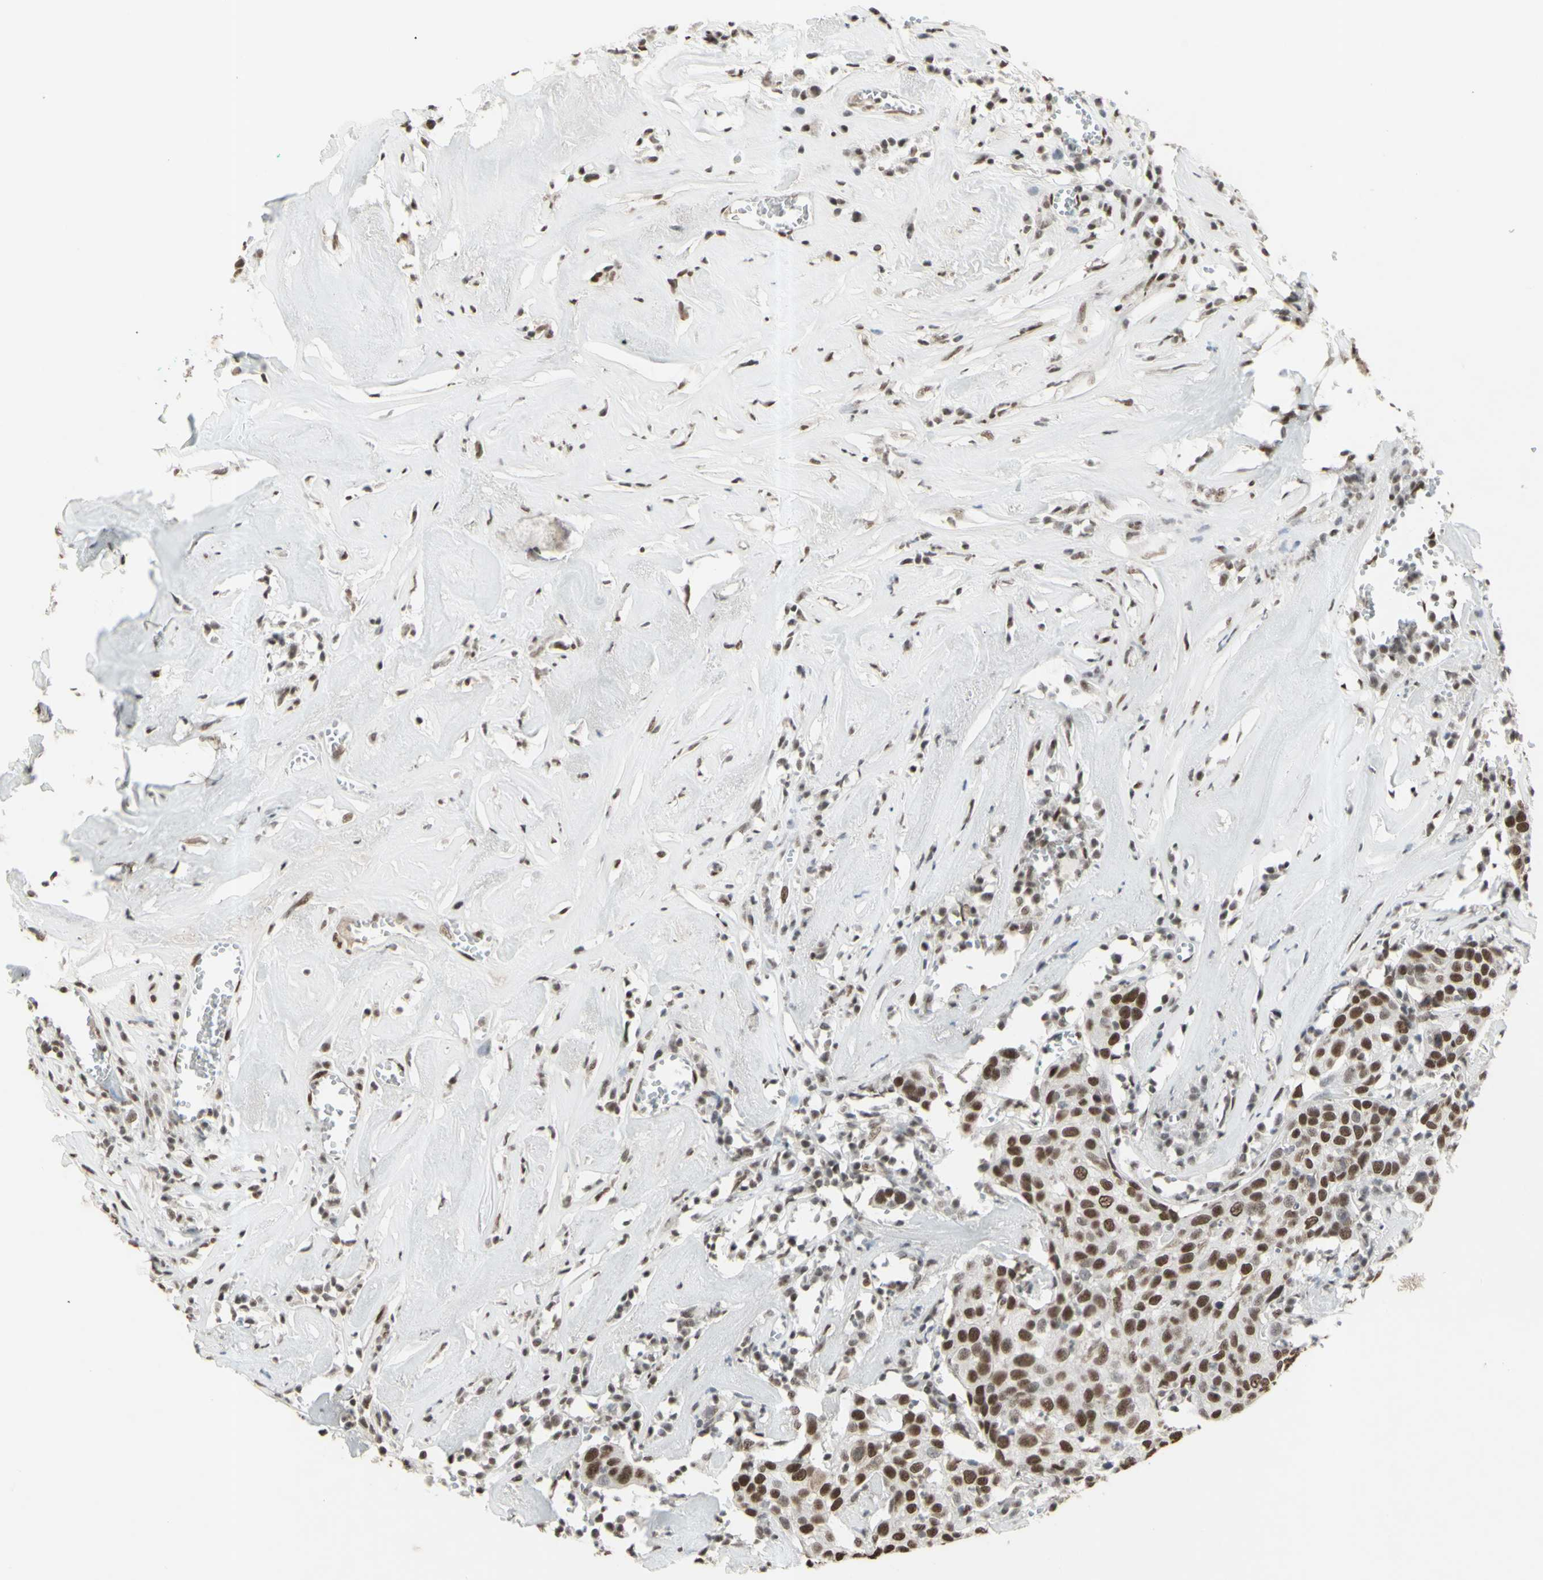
{"staining": {"intensity": "moderate", "quantity": ">75%", "location": "nuclear"}, "tissue": "head and neck cancer", "cell_type": "Tumor cells", "image_type": "cancer", "snomed": [{"axis": "morphology", "description": "Adenocarcinoma, NOS"}, {"axis": "topography", "description": "Salivary gland"}, {"axis": "topography", "description": "Head-Neck"}], "caption": "The histopathology image reveals a brown stain indicating the presence of a protein in the nuclear of tumor cells in head and neck adenocarcinoma.", "gene": "TRIM28", "patient": {"sex": "female", "age": 65}}